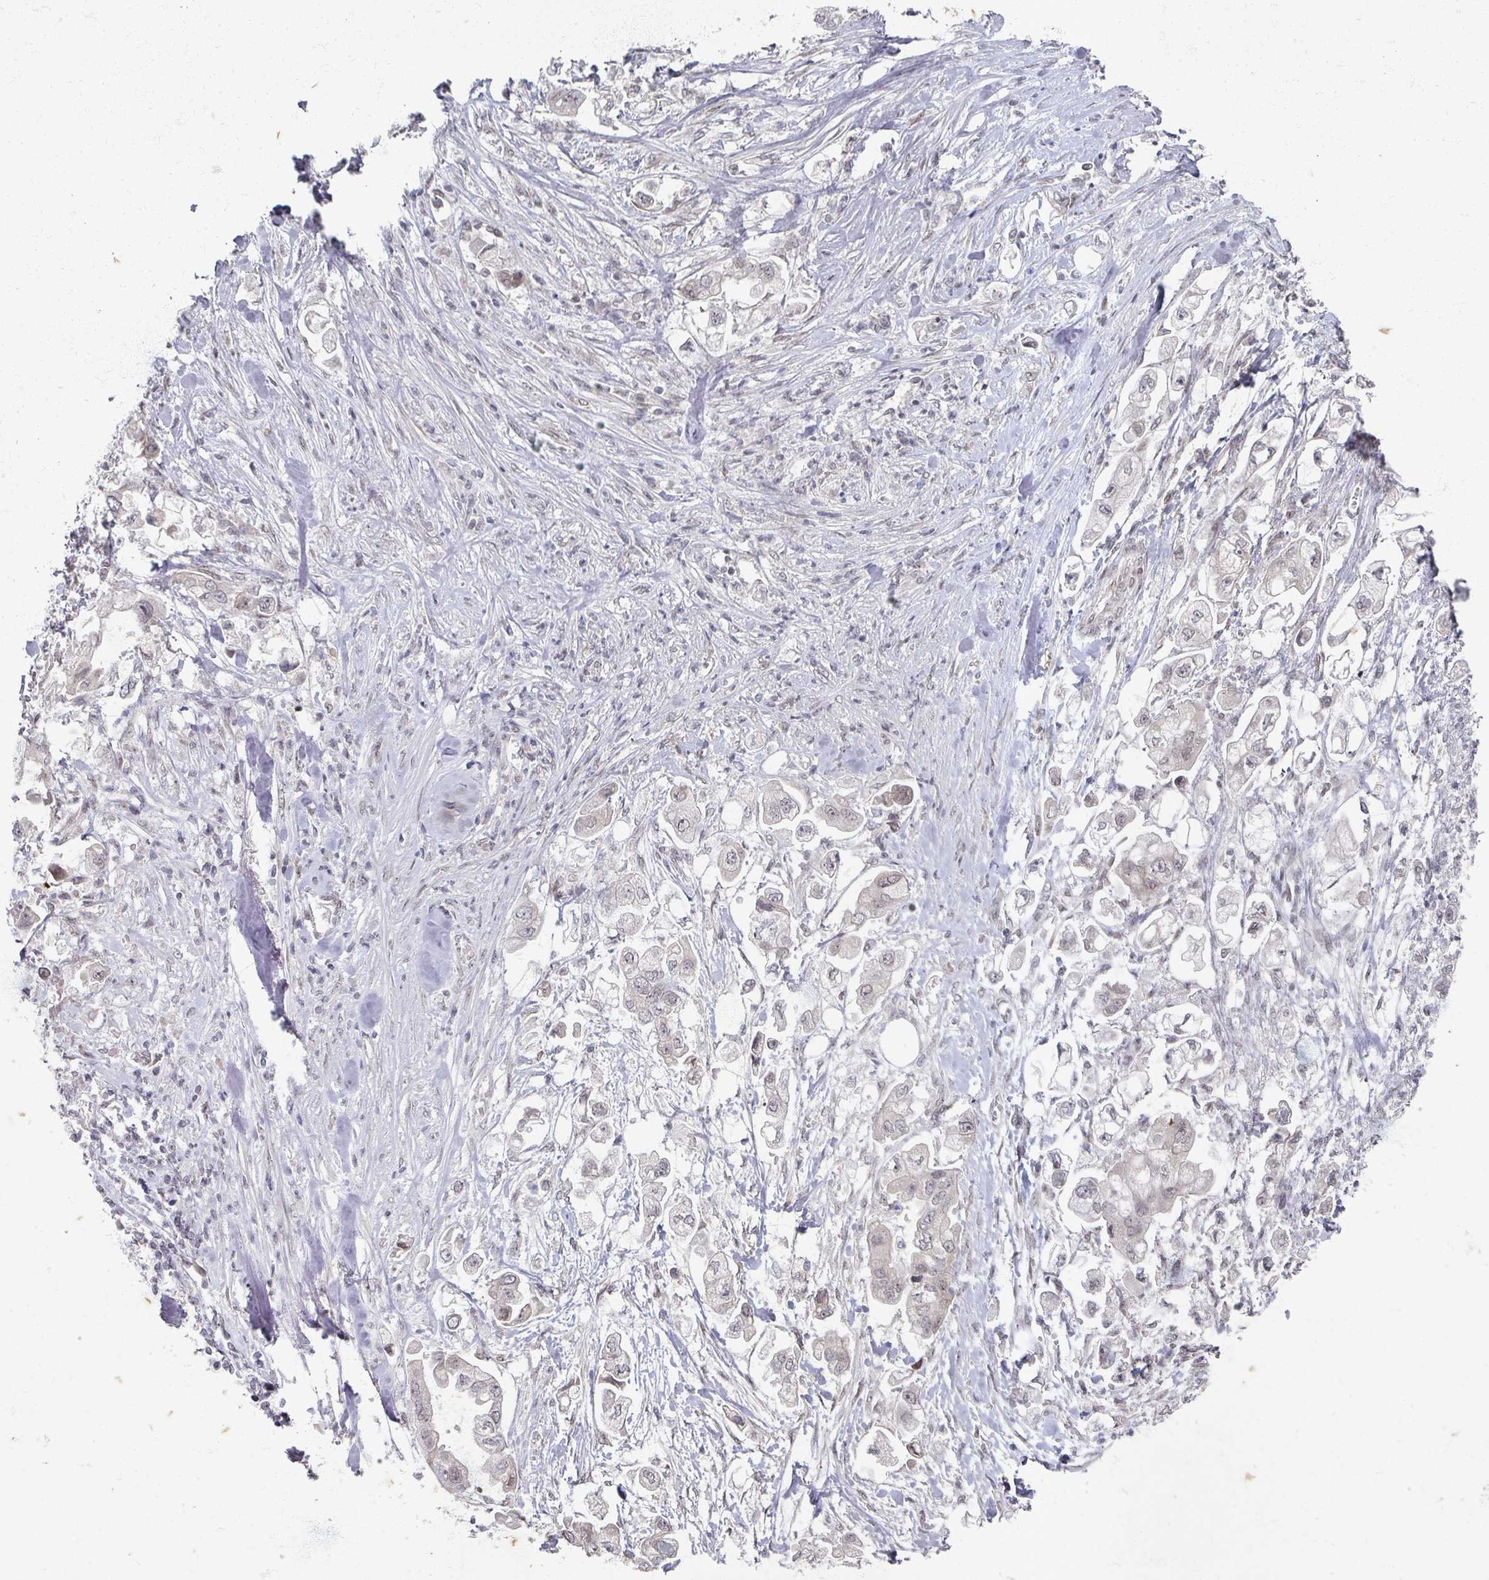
{"staining": {"intensity": "weak", "quantity": "25%-75%", "location": "nuclear"}, "tissue": "stomach cancer", "cell_type": "Tumor cells", "image_type": "cancer", "snomed": [{"axis": "morphology", "description": "Adenocarcinoma, NOS"}, {"axis": "topography", "description": "Stomach"}], "caption": "Immunohistochemical staining of human stomach cancer (adenocarcinoma) displays low levels of weak nuclear positivity in about 25%-75% of tumor cells.", "gene": "PSKH1", "patient": {"sex": "male", "age": 62}}